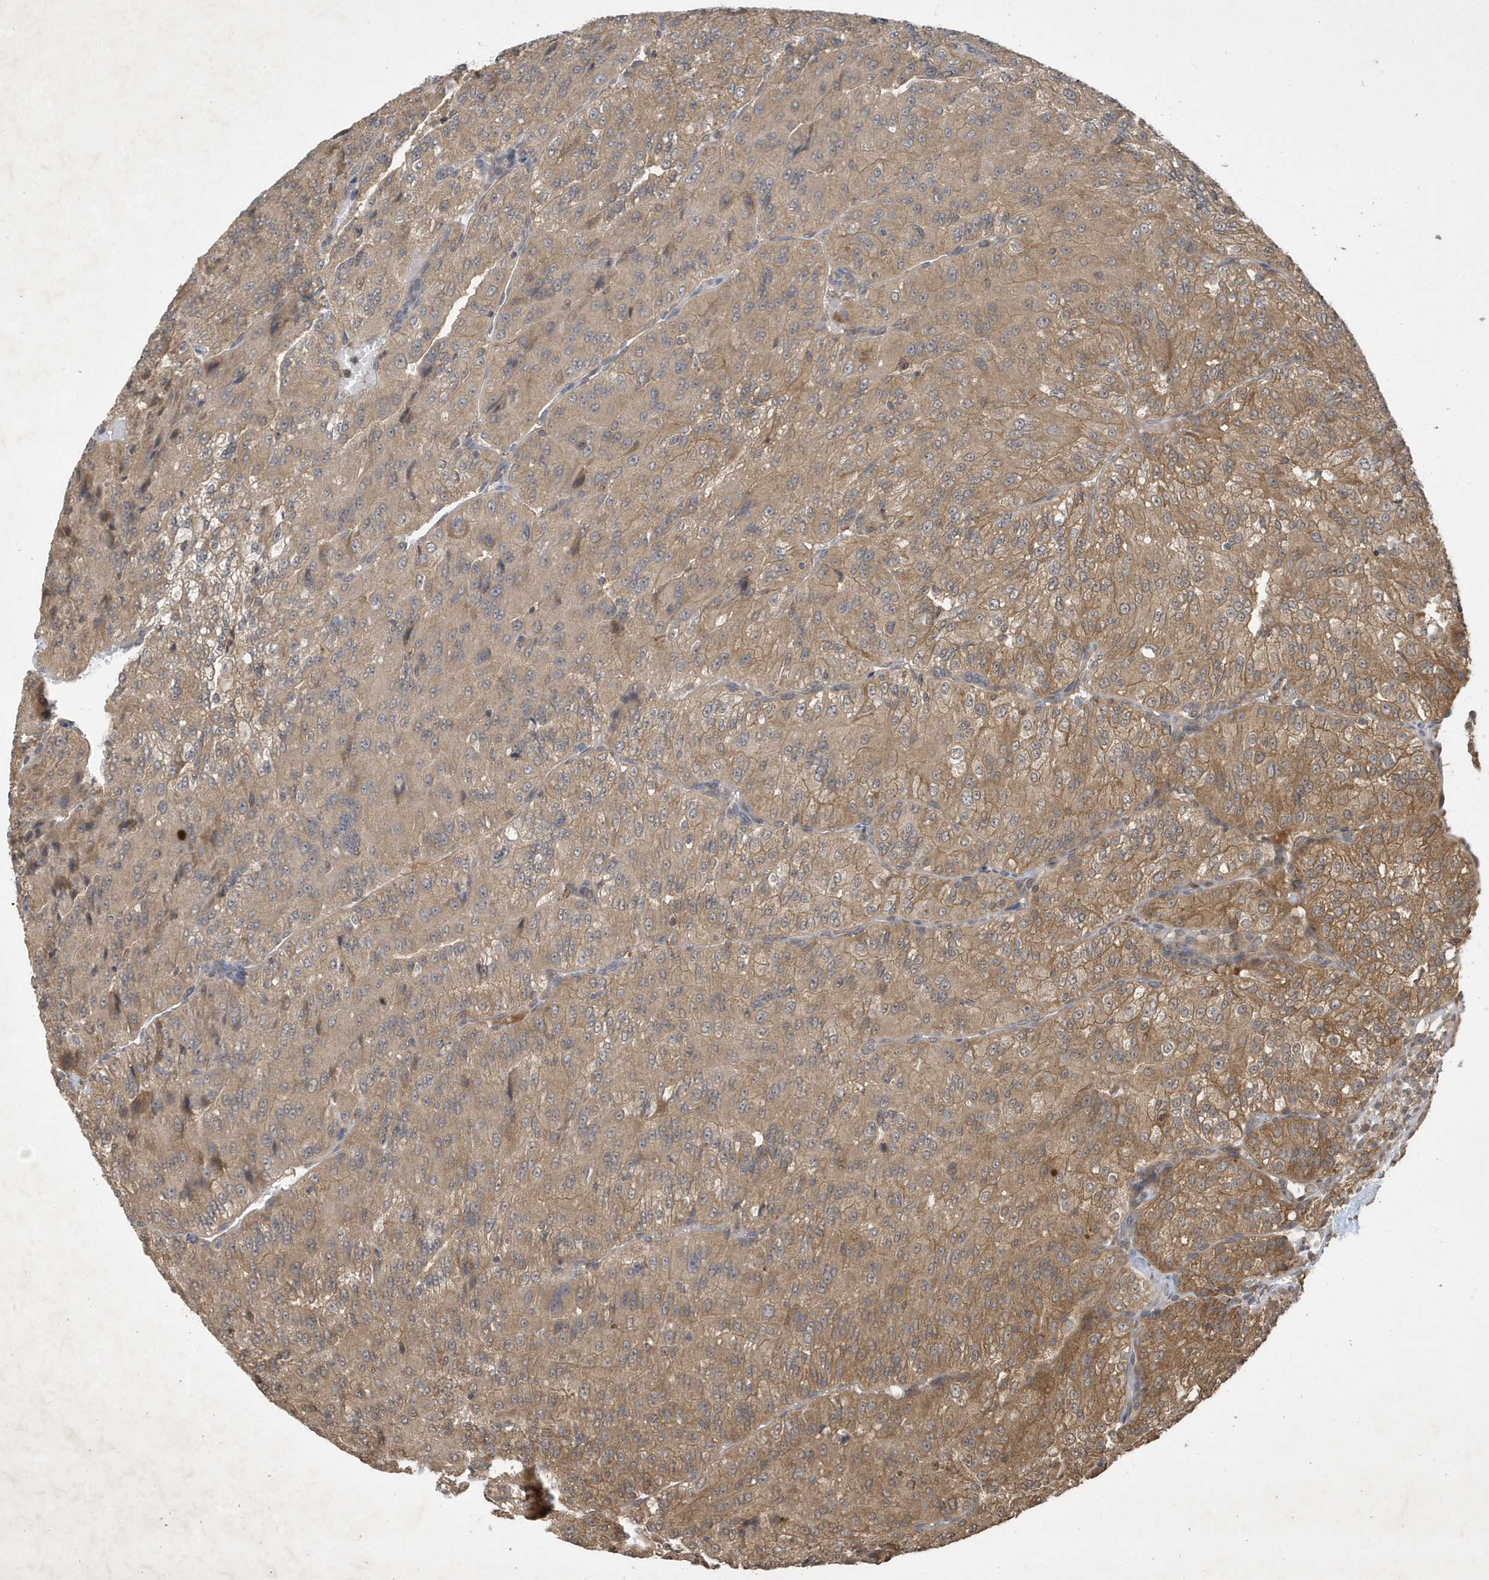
{"staining": {"intensity": "moderate", "quantity": ">75%", "location": "cytoplasmic/membranous"}, "tissue": "renal cancer", "cell_type": "Tumor cells", "image_type": "cancer", "snomed": [{"axis": "morphology", "description": "Adenocarcinoma, NOS"}, {"axis": "topography", "description": "Kidney"}], "caption": "This micrograph demonstrates IHC staining of renal adenocarcinoma, with medium moderate cytoplasmic/membranous positivity in approximately >75% of tumor cells.", "gene": "STX10", "patient": {"sex": "female", "age": 63}}